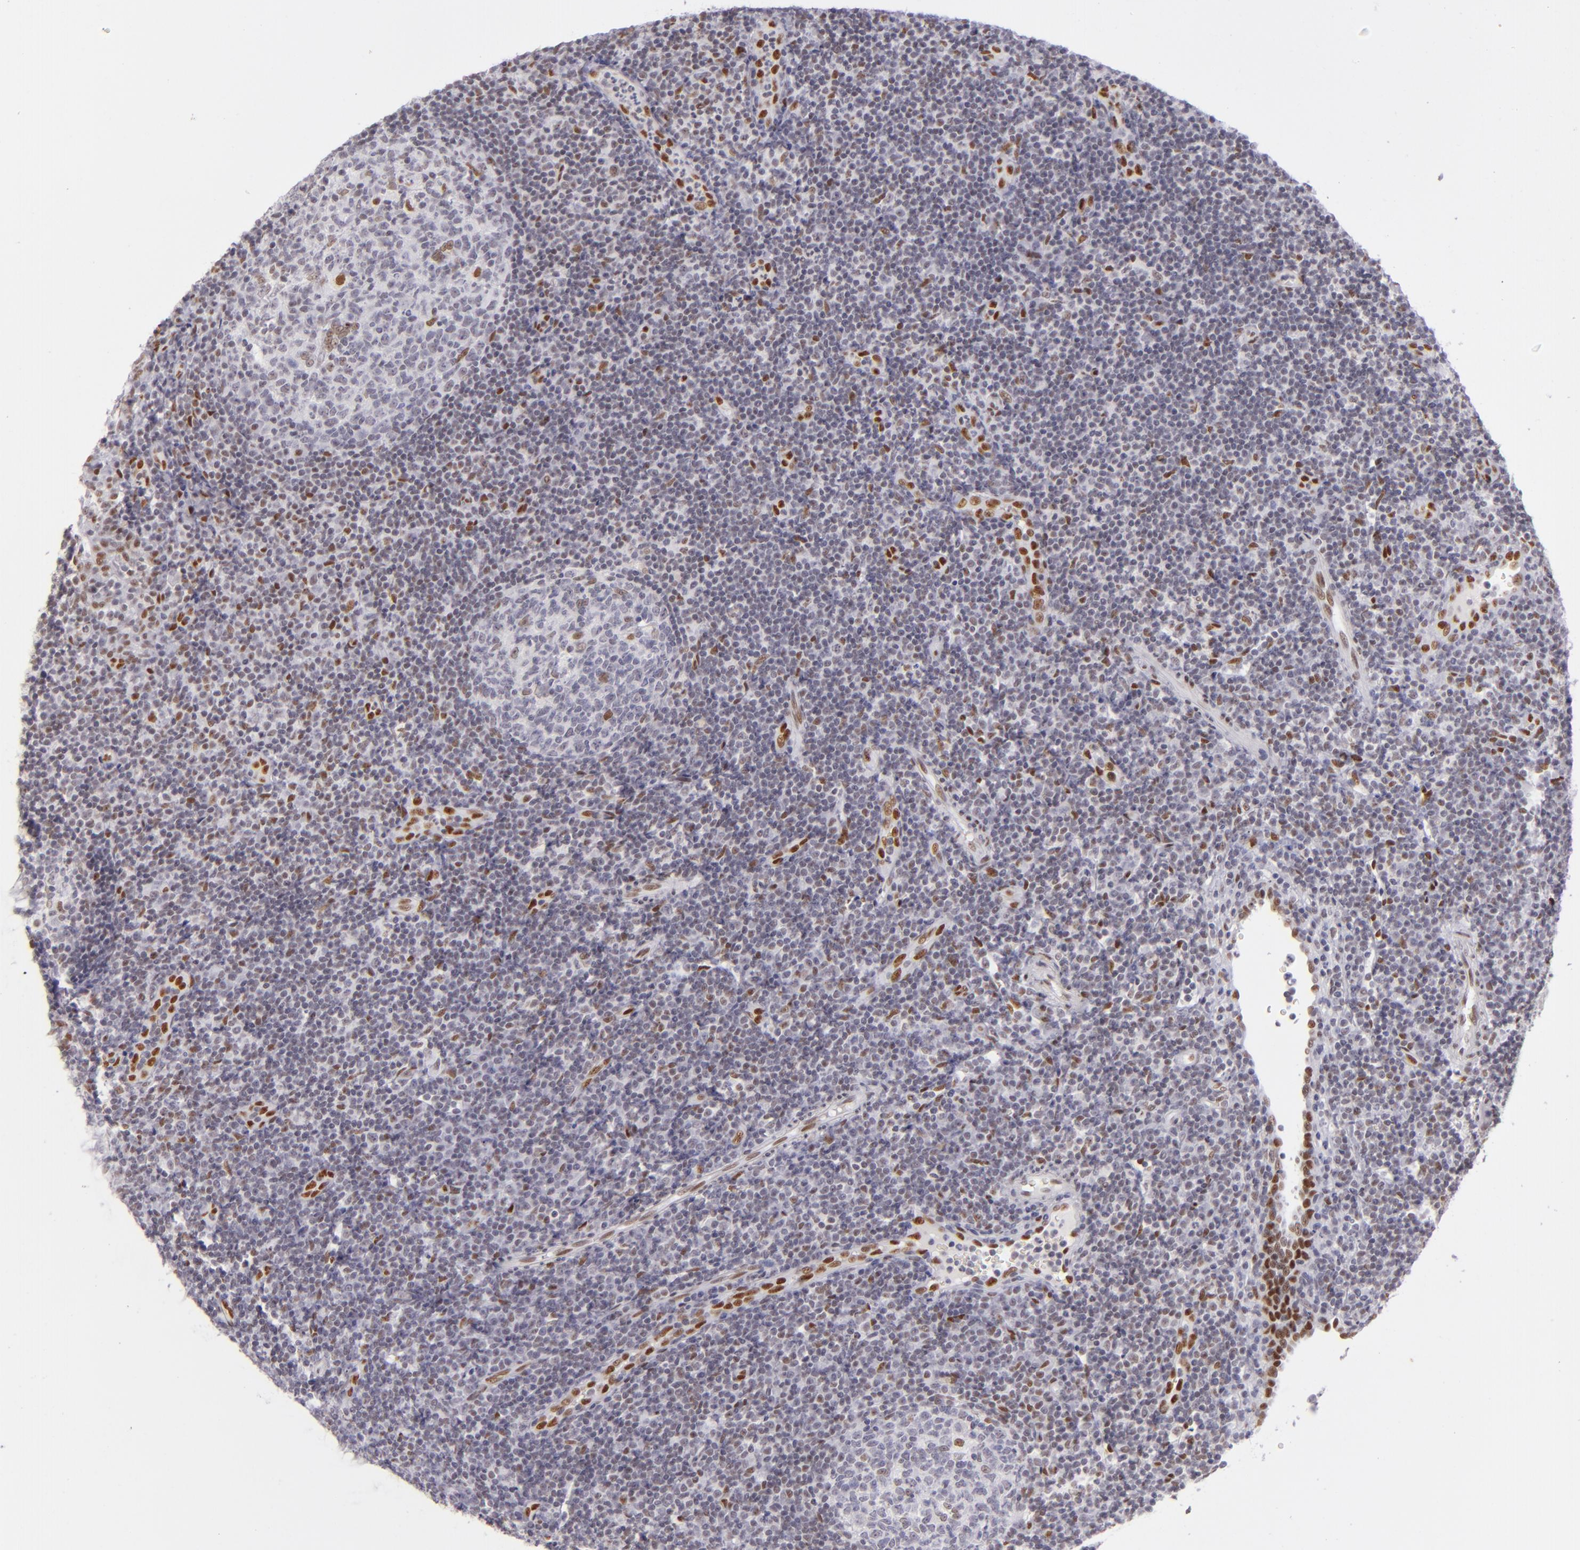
{"staining": {"intensity": "moderate", "quantity": "<25%", "location": "nuclear"}, "tissue": "tonsil", "cell_type": "Germinal center cells", "image_type": "normal", "snomed": [{"axis": "morphology", "description": "Normal tissue, NOS"}, {"axis": "topography", "description": "Tonsil"}], "caption": "Brown immunohistochemical staining in benign tonsil exhibits moderate nuclear positivity in approximately <25% of germinal center cells.", "gene": "TOP3A", "patient": {"sex": "female", "age": 40}}